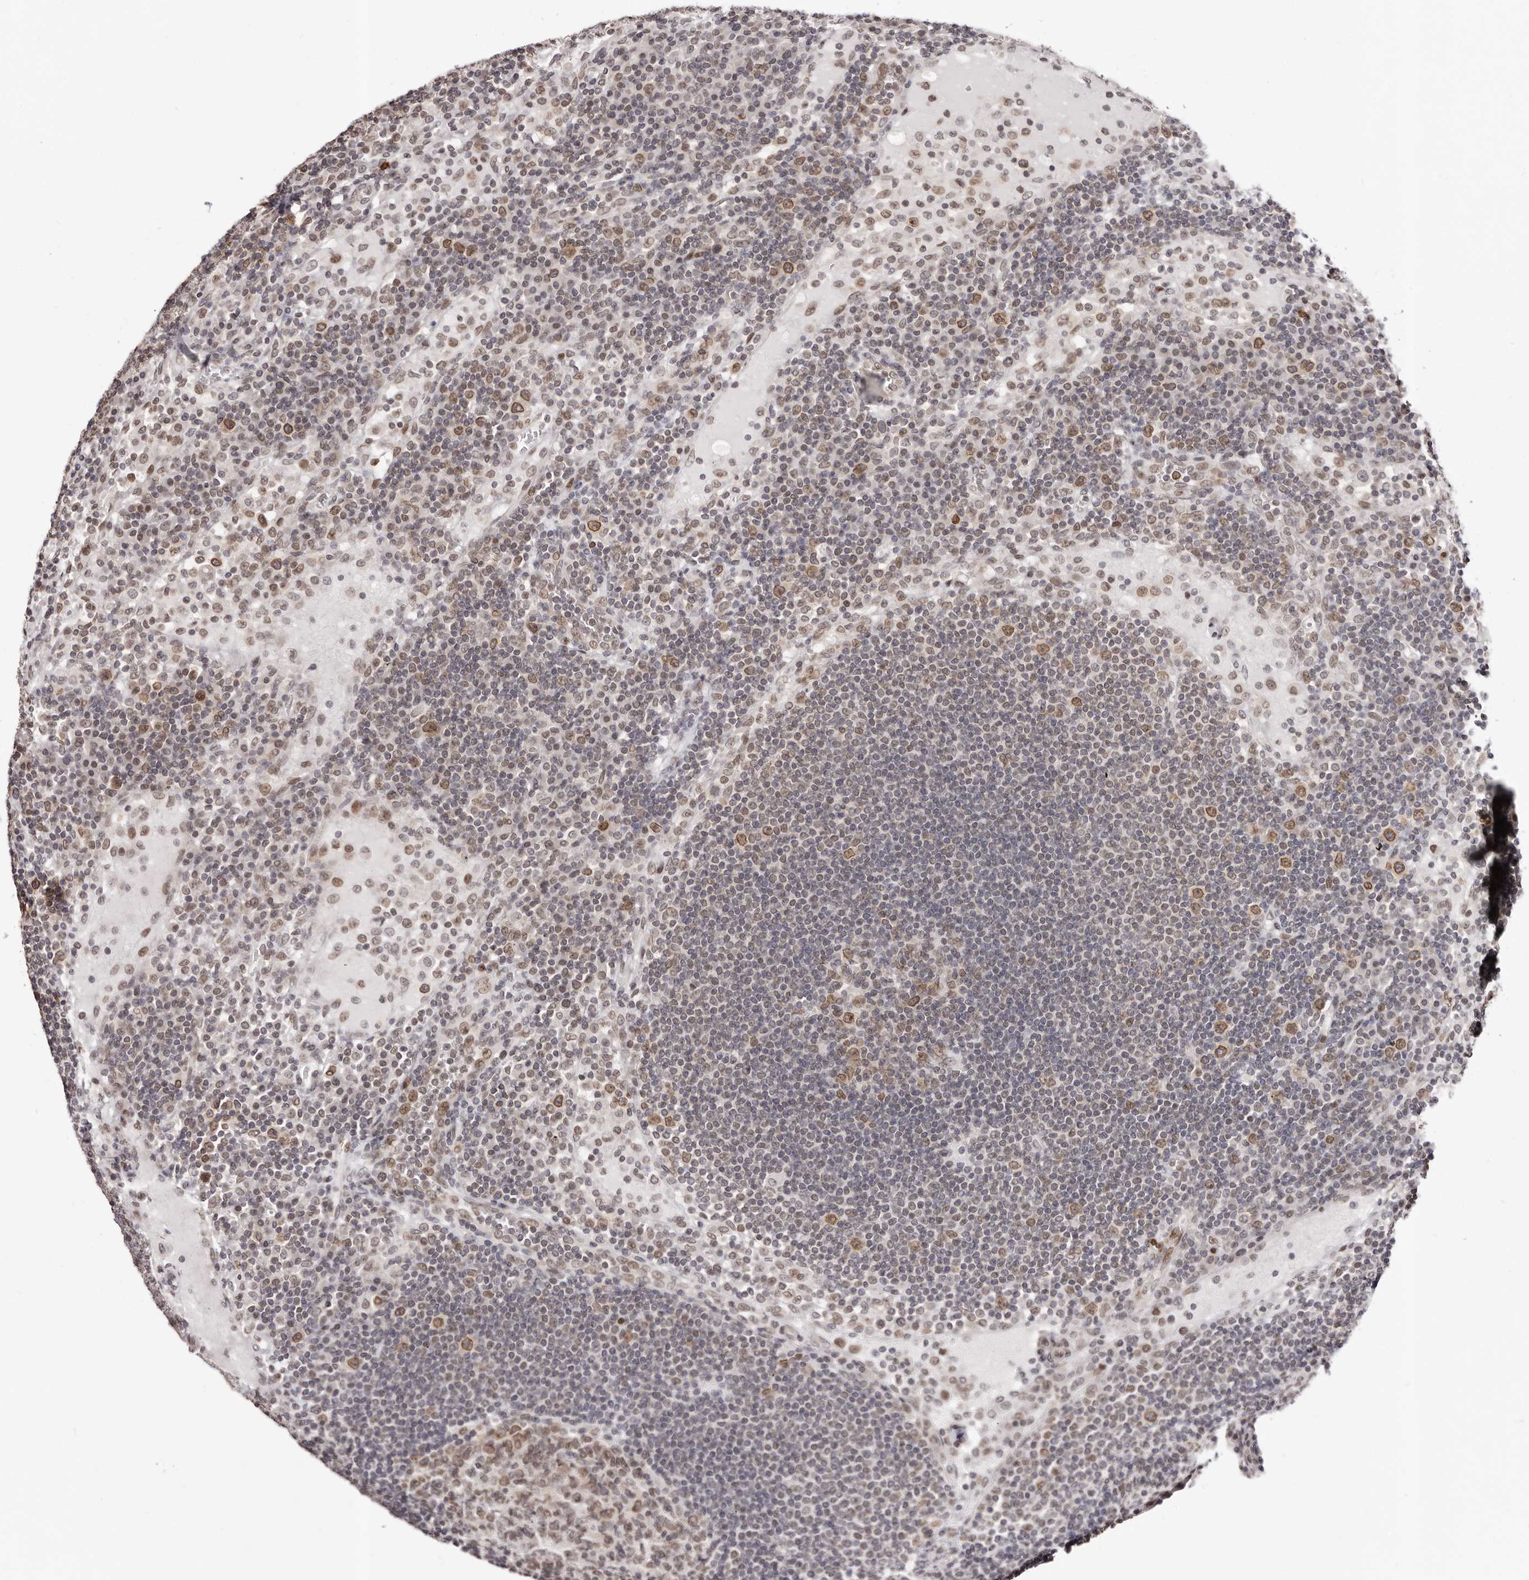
{"staining": {"intensity": "moderate", "quantity": "25%-75%", "location": "cytoplasmic/membranous,nuclear"}, "tissue": "lymph node", "cell_type": "Germinal center cells", "image_type": "normal", "snomed": [{"axis": "morphology", "description": "Normal tissue, NOS"}, {"axis": "topography", "description": "Lymph node"}], "caption": "Lymph node was stained to show a protein in brown. There is medium levels of moderate cytoplasmic/membranous,nuclear expression in approximately 25%-75% of germinal center cells.", "gene": "NUP153", "patient": {"sex": "female", "age": 53}}